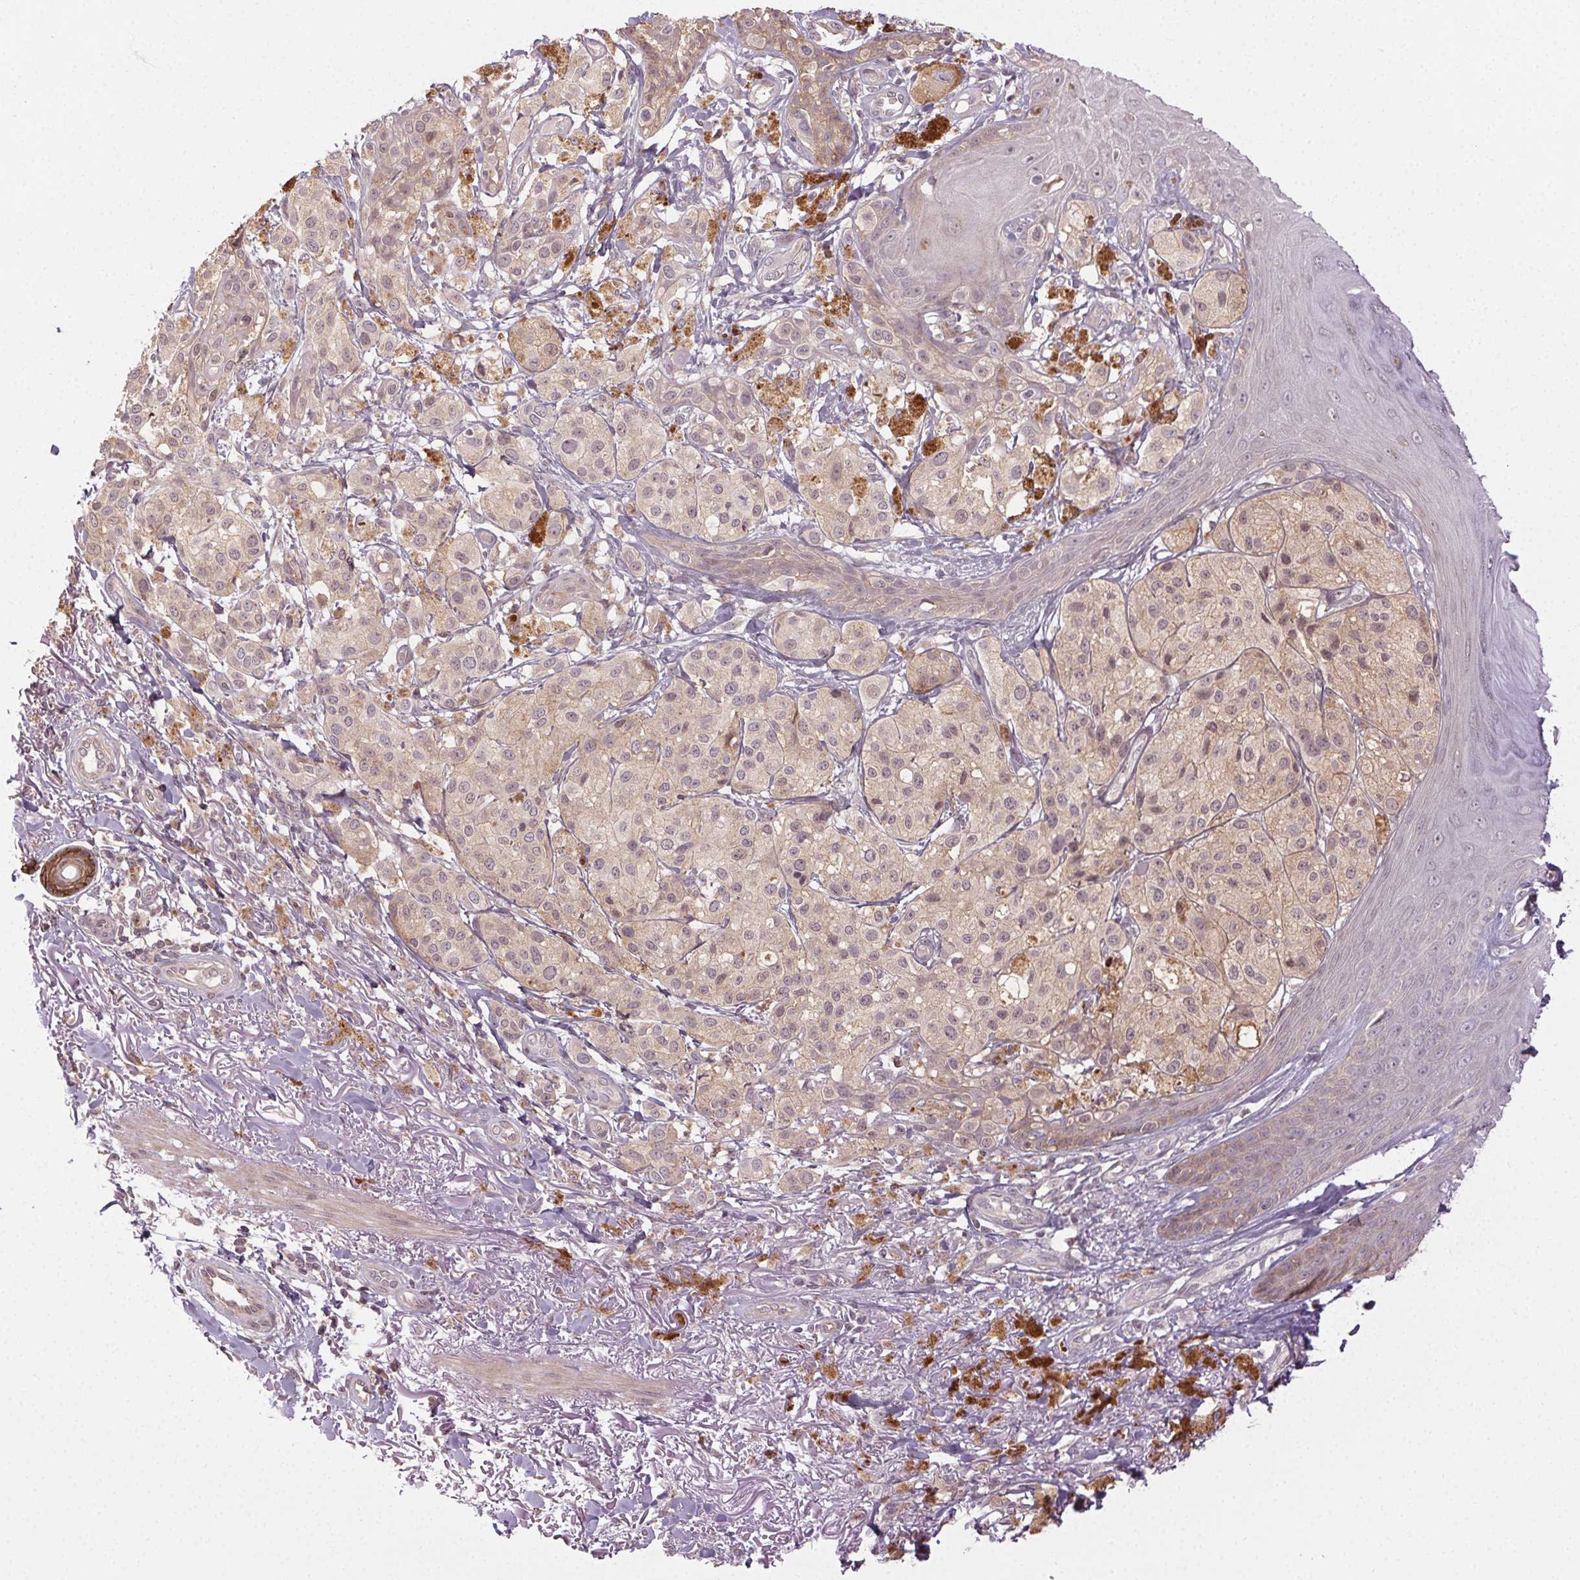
{"staining": {"intensity": "weak", "quantity": "25%-75%", "location": "cytoplasmic/membranous"}, "tissue": "melanoma", "cell_type": "Tumor cells", "image_type": "cancer", "snomed": [{"axis": "morphology", "description": "Malignant melanoma, NOS"}, {"axis": "topography", "description": "Skin"}], "caption": "The histopathology image reveals a brown stain indicating the presence of a protein in the cytoplasmic/membranous of tumor cells in malignant melanoma. (DAB (3,3'-diaminobenzidine) = brown stain, brightfield microscopy at high magnification).", "gene": "ATP1B3", "patient": {"sex": "female", "age": 80}}